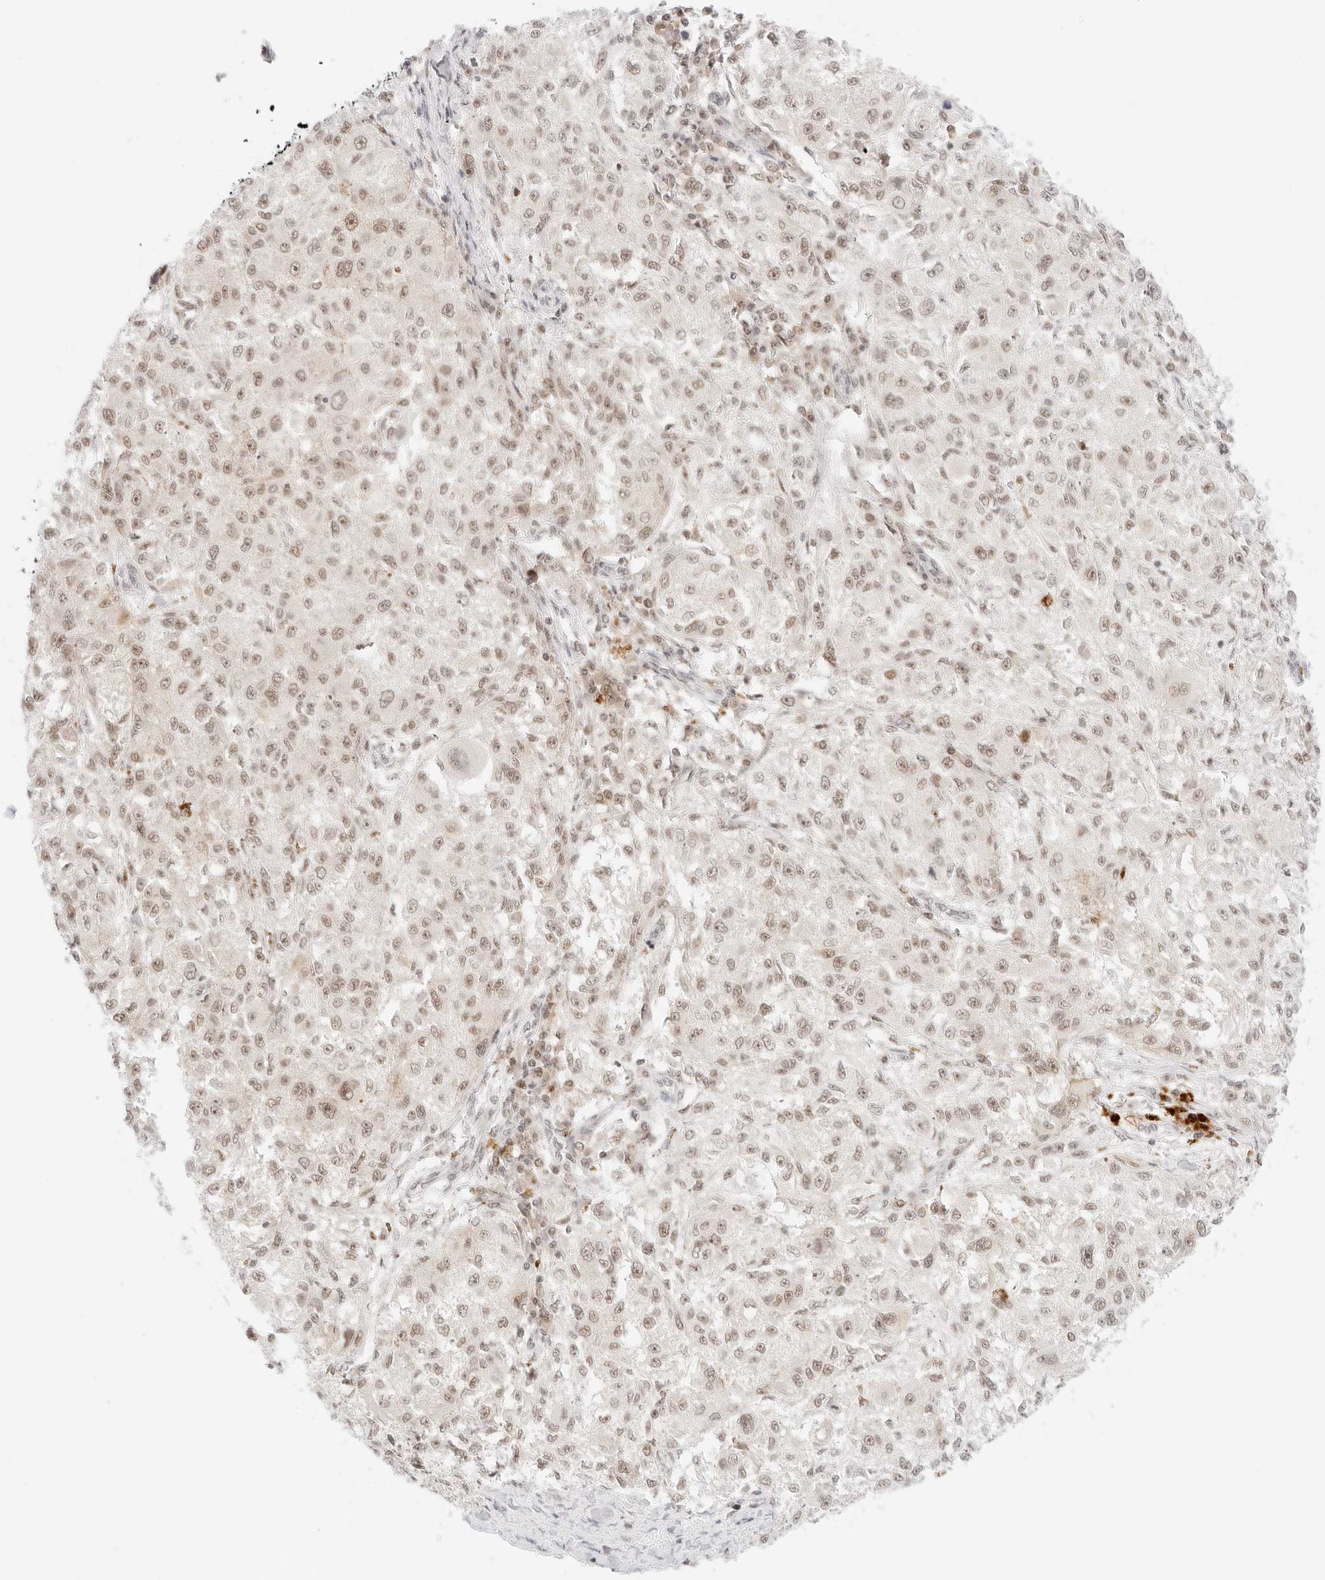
{"staining": {"intensity": "weak", "quantity": ">75%", "location": "nuclear"}, "tissue": "melanoma", "cell_type": "Tumor cells", "image_type": "cancer", "snomed": [{"axis": "morphology", "description": "Necrosis, NOS"}, {"axis": "morphology", "description": "Malignant melanoma, NOS"}, {"axis": "topography", "description": "Skin"}], "caption": "This micrograph reveals melanoma stained with immunohistochemistry to label a protein in brown. The nuclear of tumor cells show weak positivity for the protein. Nuclei are counter-stained blue.", "gene": "ITGA6", "patient": {"sex": "female", "age": 87}}